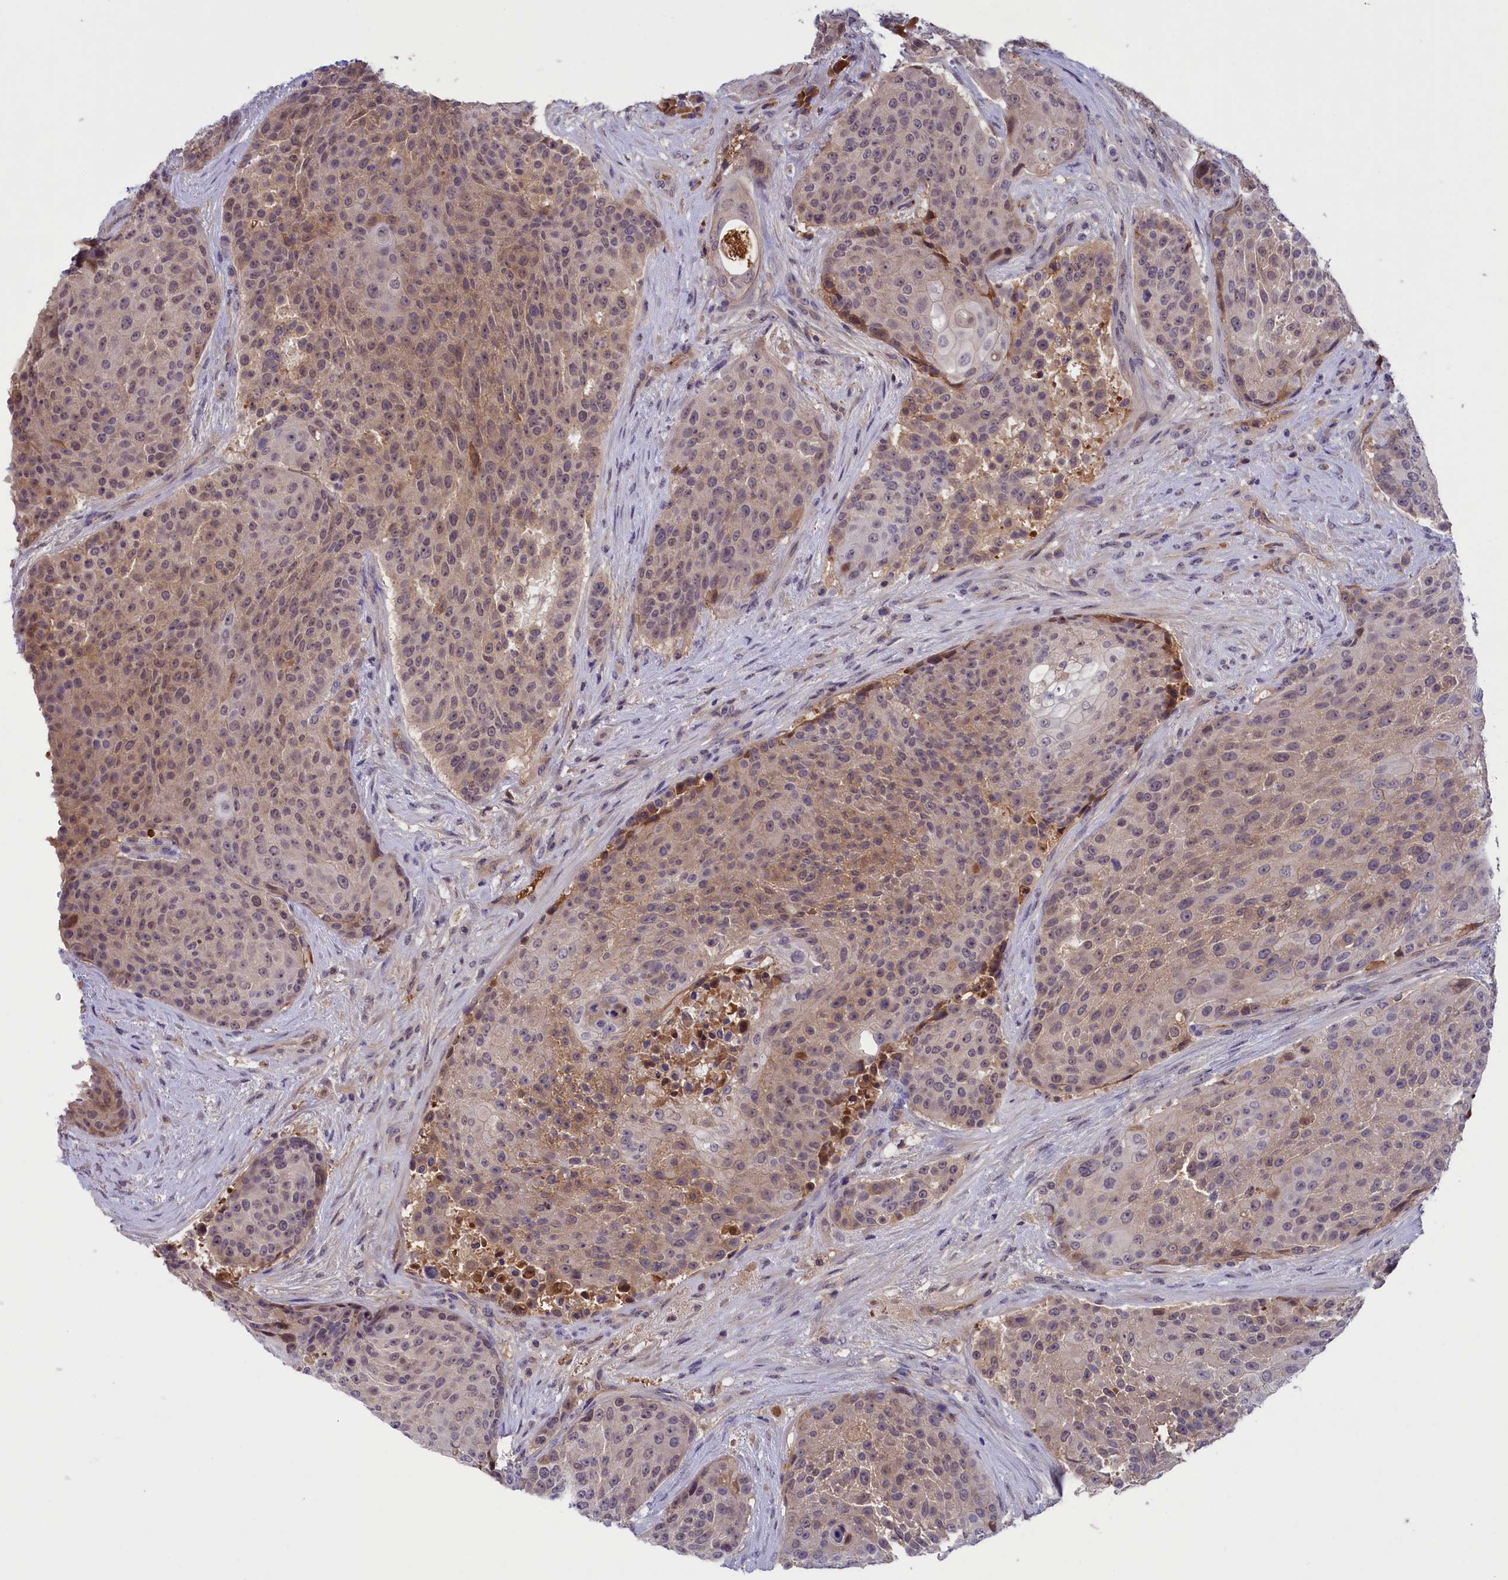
{"staining": {"intensity": "weak", "quantity": "25%-75%", "location": "cytoplasmic/membranous"}, "tissue": "urothelial cancer", "cell_type": "Tumor cells", "image_type": "cancer", "snomed": [{"axis": "morphology", "description": "Urothelial carcinoma, High grade"}, {"axis": "topography", "description": "Urinary bladder"}], "caption": "Weak cytoplasmic/membranous staining for a protein is identified in approximately 25%-75% of tumor cells of urothelial cancer using immunohistochemistry.", "gene": "STYX", "patient": {"sex": "female", "age": 63}}